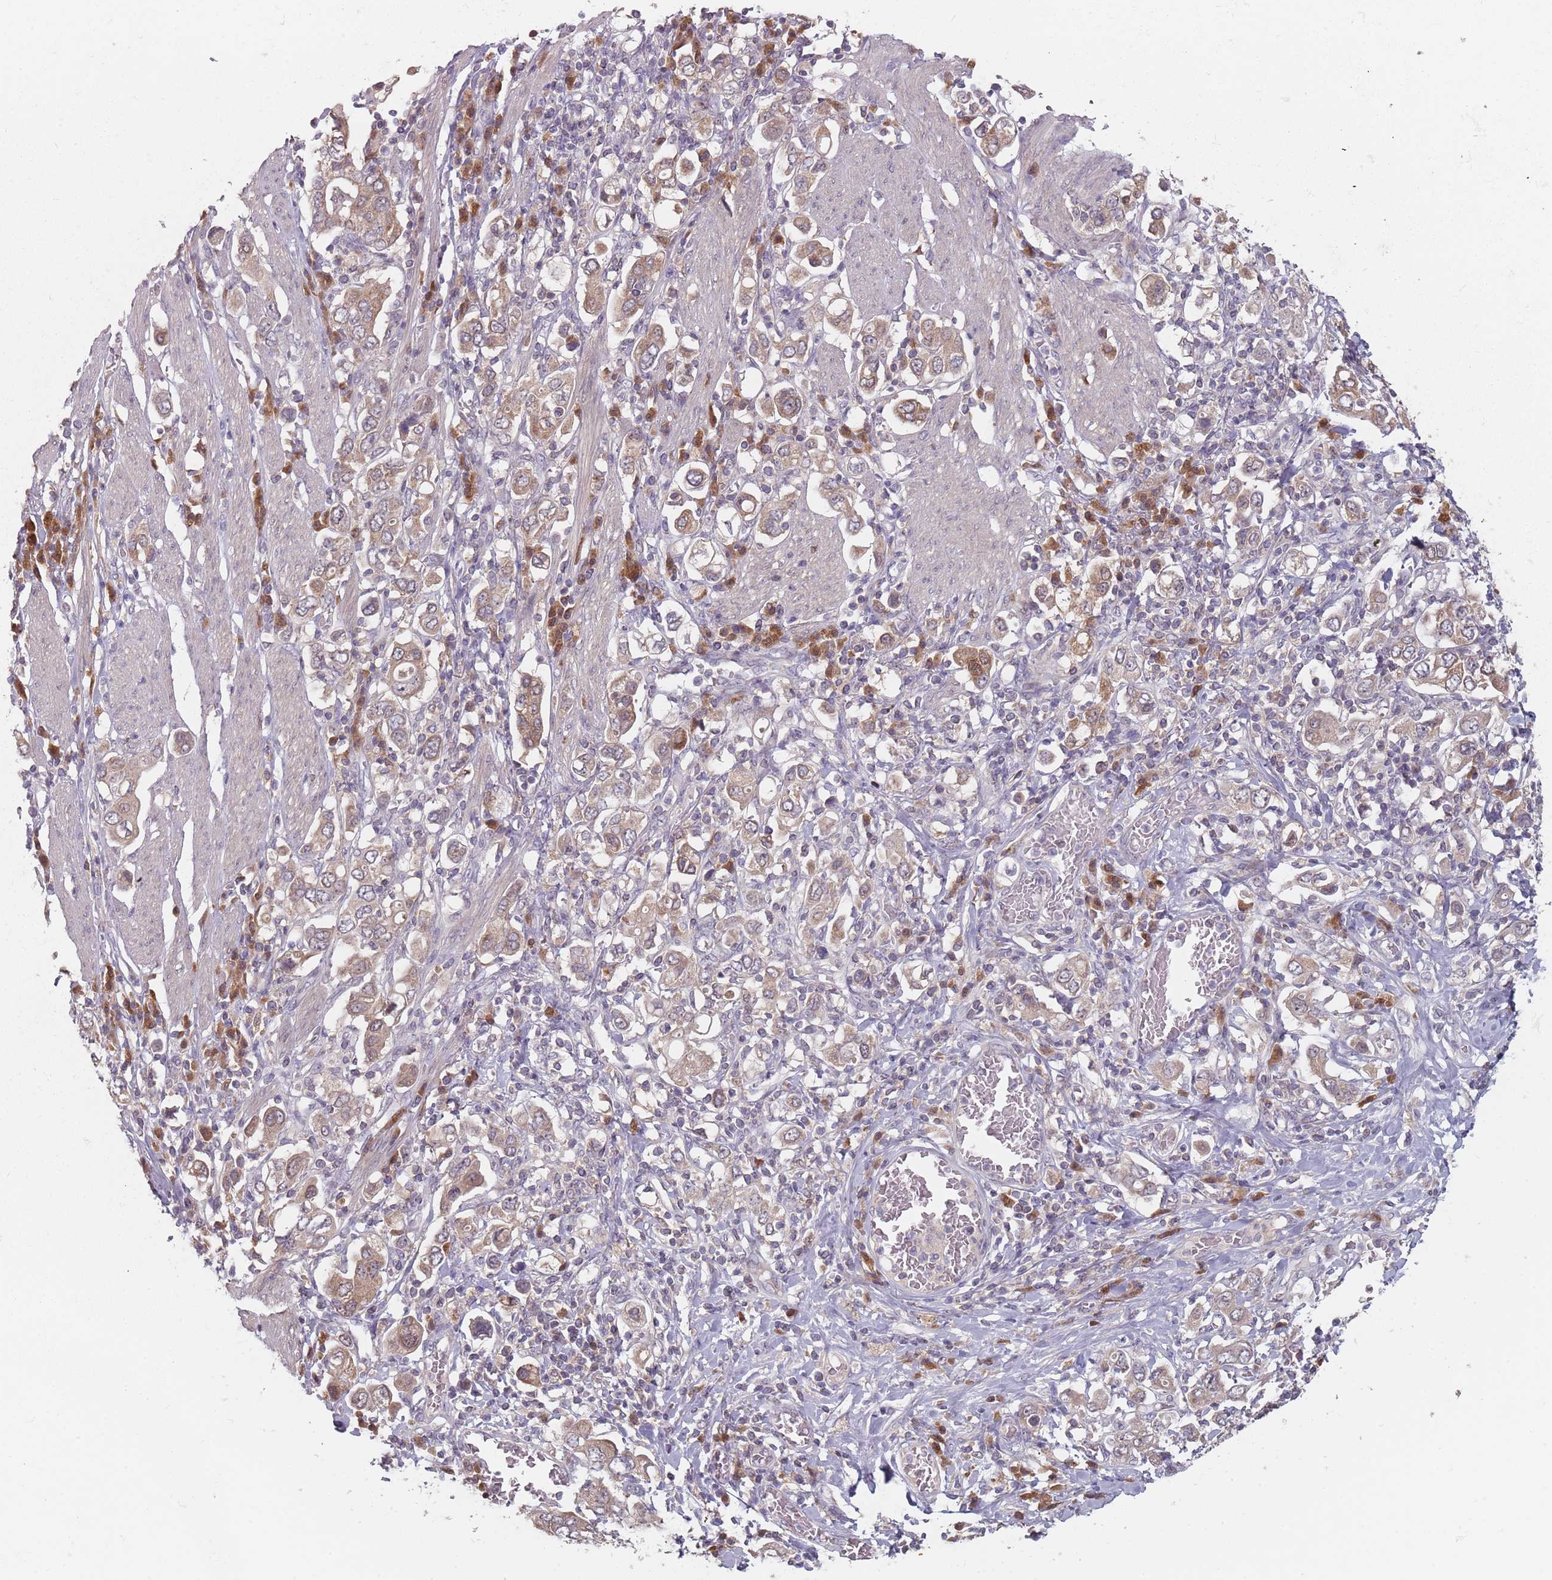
{"staining": {"intensity": "moderate", "quantity": "25%-75%", "location": "cytoplasmic/membranous"}, "tissue": "stomach cancer", "cell_type": "Tumor cells", "image_type": "cancer", "snomed": [{"axis": "morphology", "description": "Adenocarcinoma, NOS"}, {"axis": "topography", "description": "Stomach, upper"}], "caption": "Human stomach adenocarcinoma stained with a protein marker displays moderate staining in tumor cells.", "gene": "NAXE", "patient": {"sex": "male", "age": 62}}